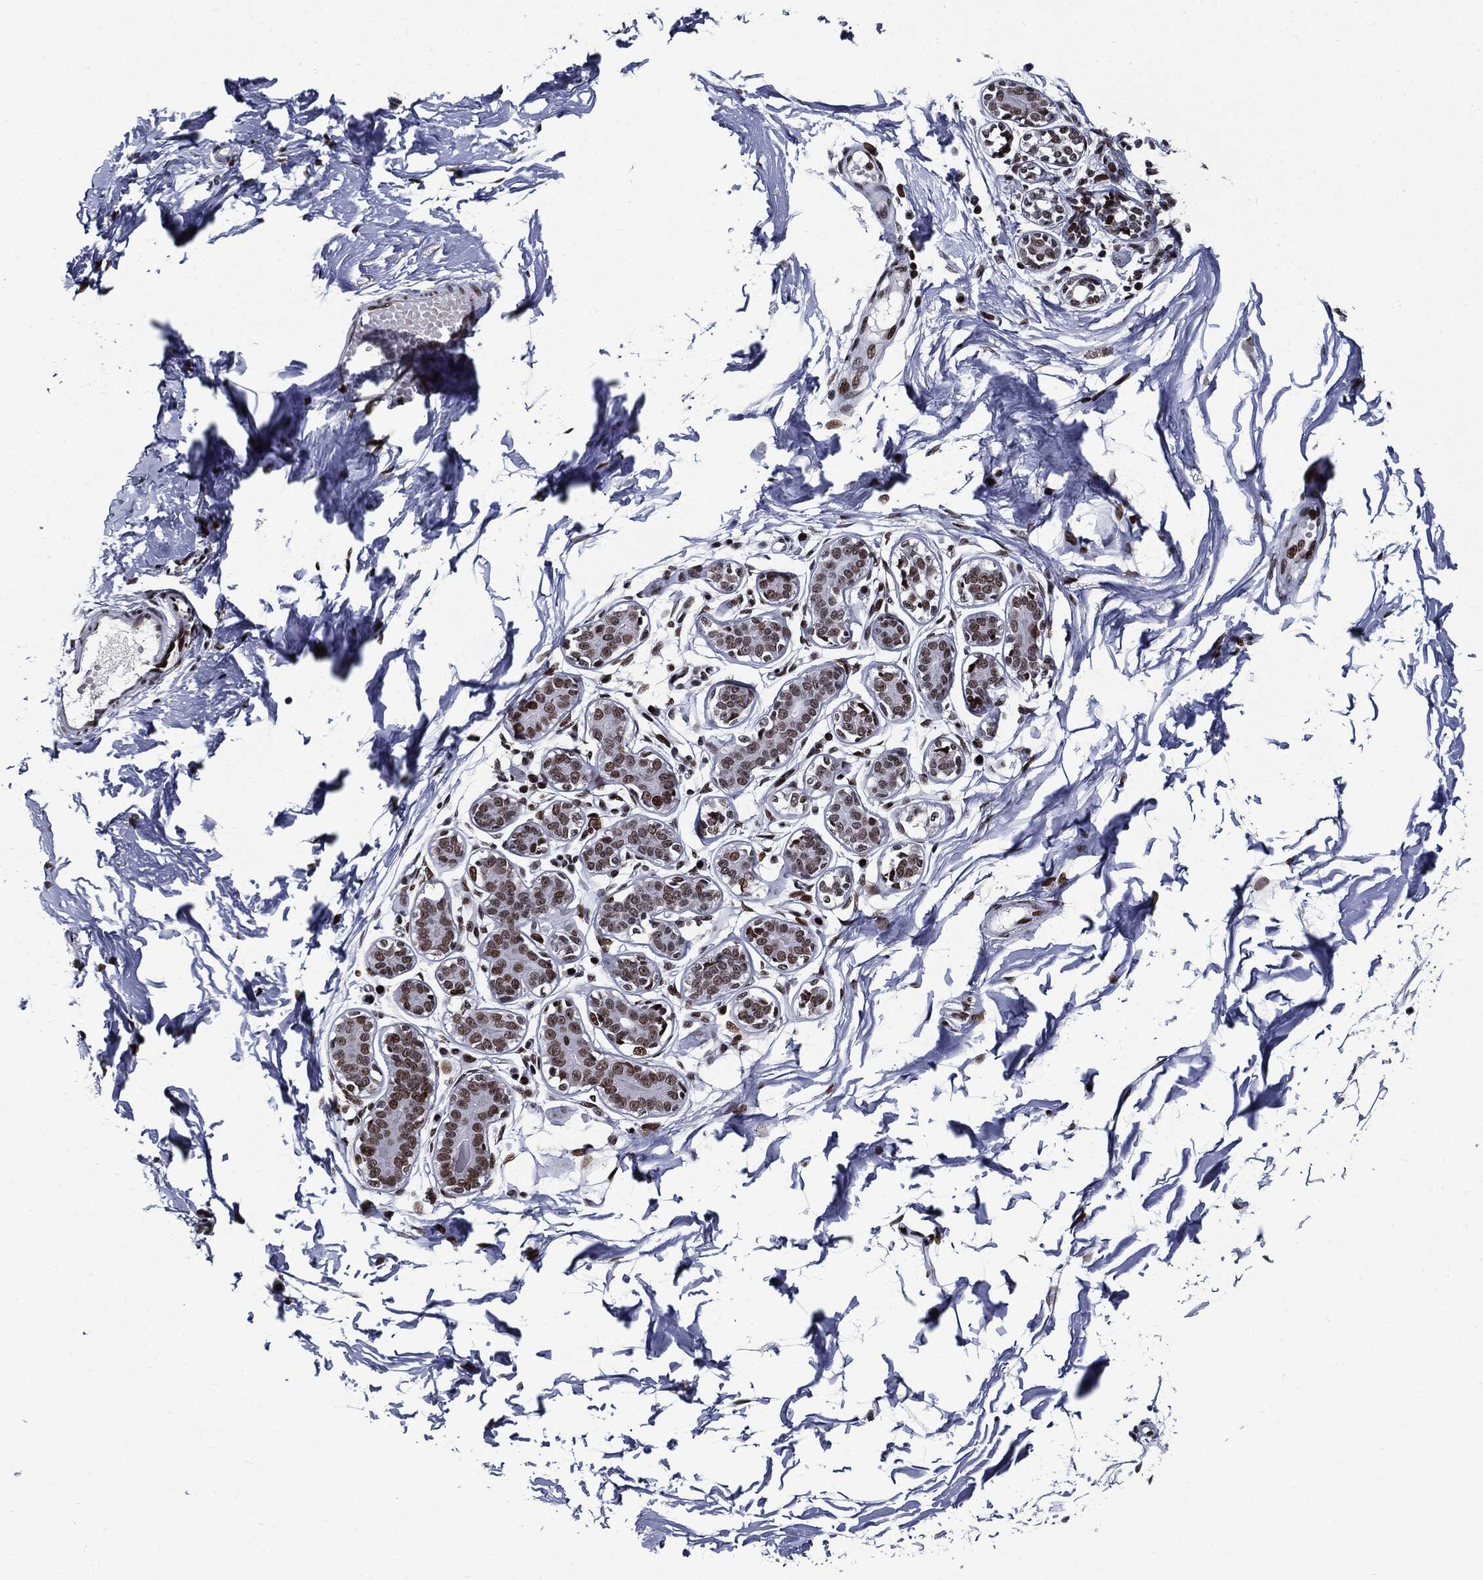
{"staining": {"intensity": "moderate", "quantity": ">75%", "location": "nuclear"}, "tissue": "breast", "cell_type": "Glandular cells", "image_type": "normal", "snomed": [{"axis": "morphology", "description": "Normal tissue, NOS"}, {"axis": "topography", "description": "Breast"}], "caption": "Unremarkable breast displays moderate nuclear positivity in approximately >75% of glandular cells, visualized by immunohistochemistry.", "gene": "ZFP91", "patient": {"sex": "female", "age": 37}}